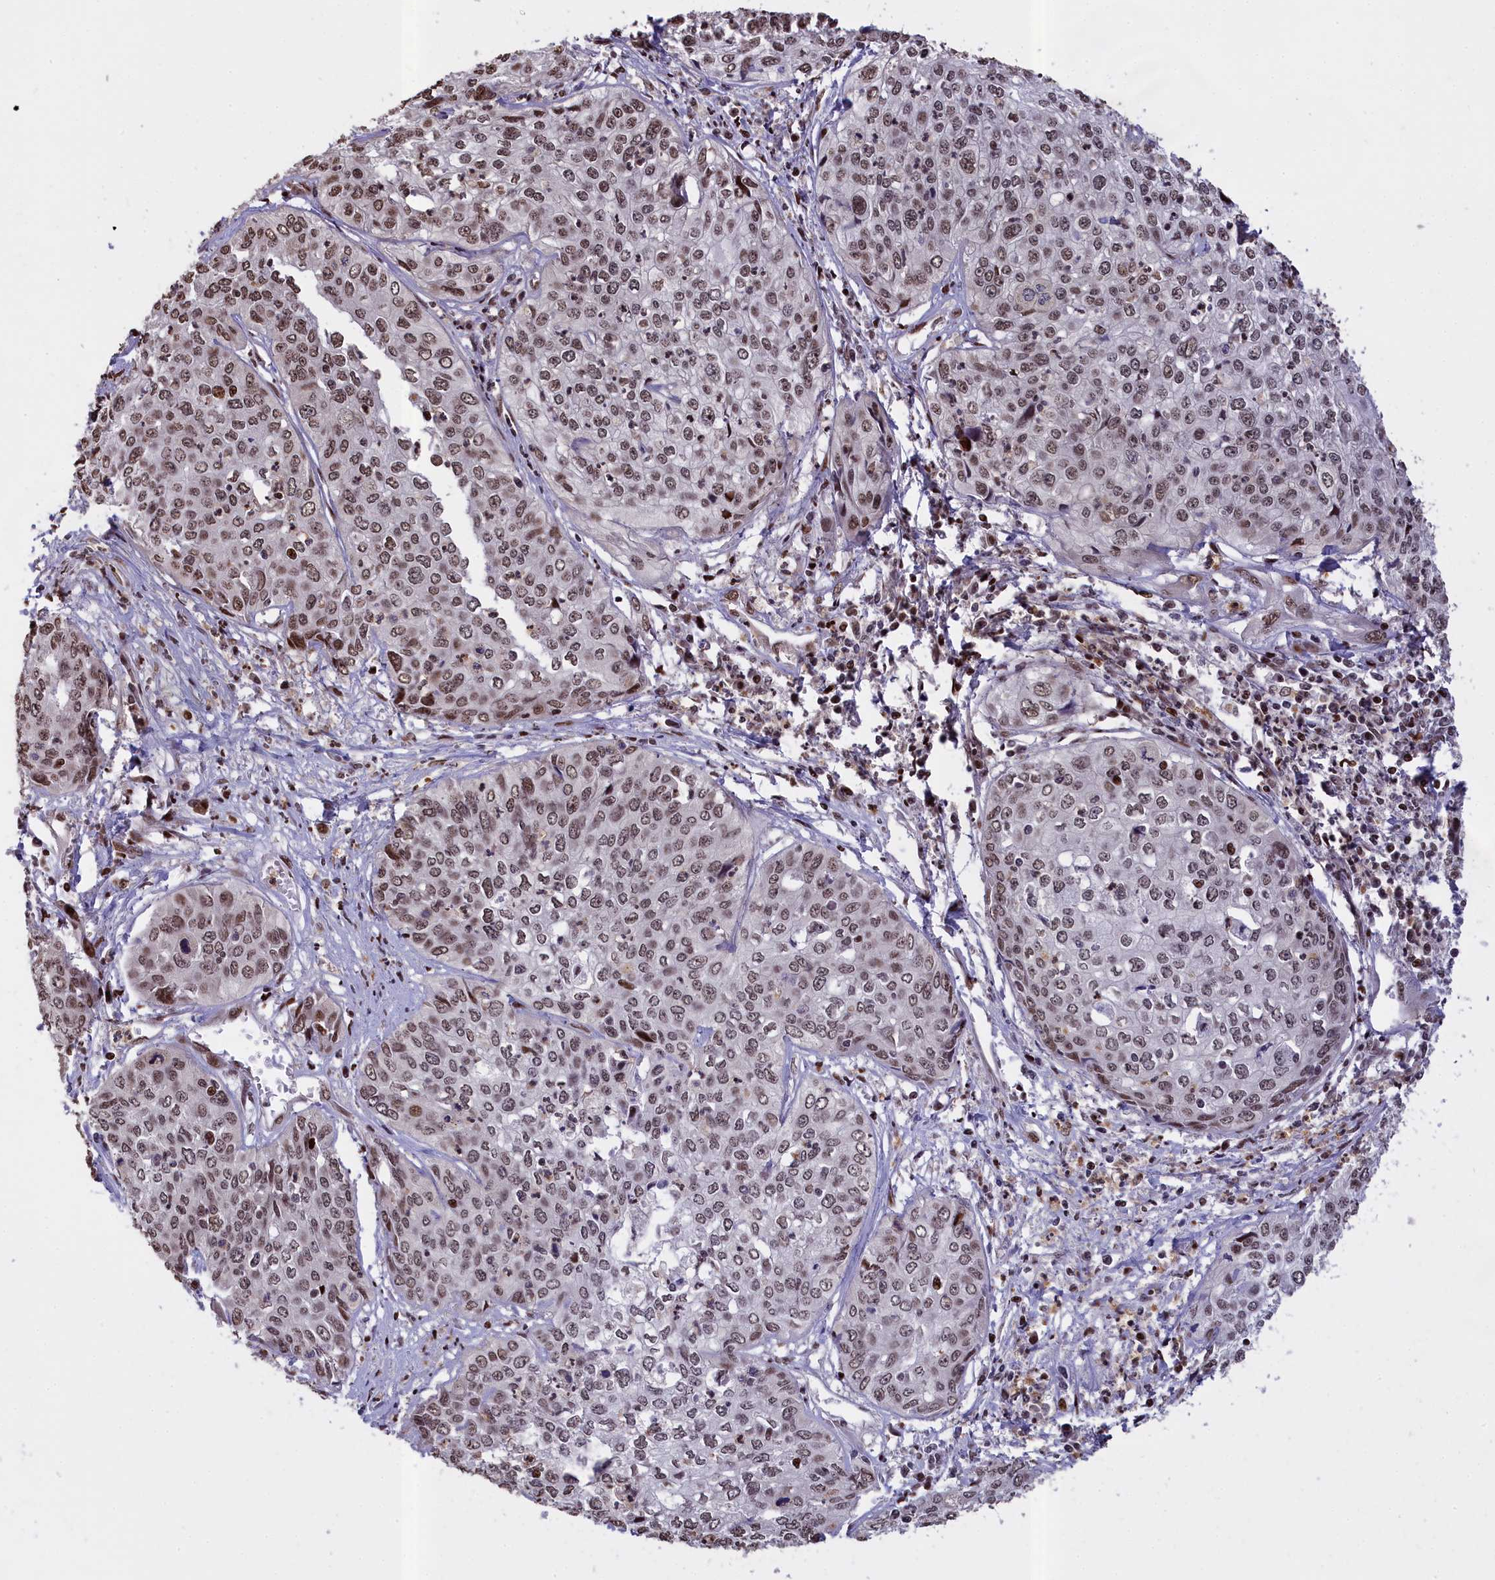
{"staining": {"intensity": "moderate", "quantity": ">75%", "location": "nuclear"}, "tissue": "cervical cancer", "cell_type": "Tumor cells", "image_type": "cancer", "snomed": [{"axis": "morphology", "description": "Squamous cell carcinoma, NOS"}, {"axis": "topography", "description": "Cervix"}], "caption": "A brown stain highlights moderate nuclear positivity of a protein in cervical cancer (squamous cell carcinoma) tumor cells.", "gene": "RELB", "patient": {"sex": "female", "age": 31}}